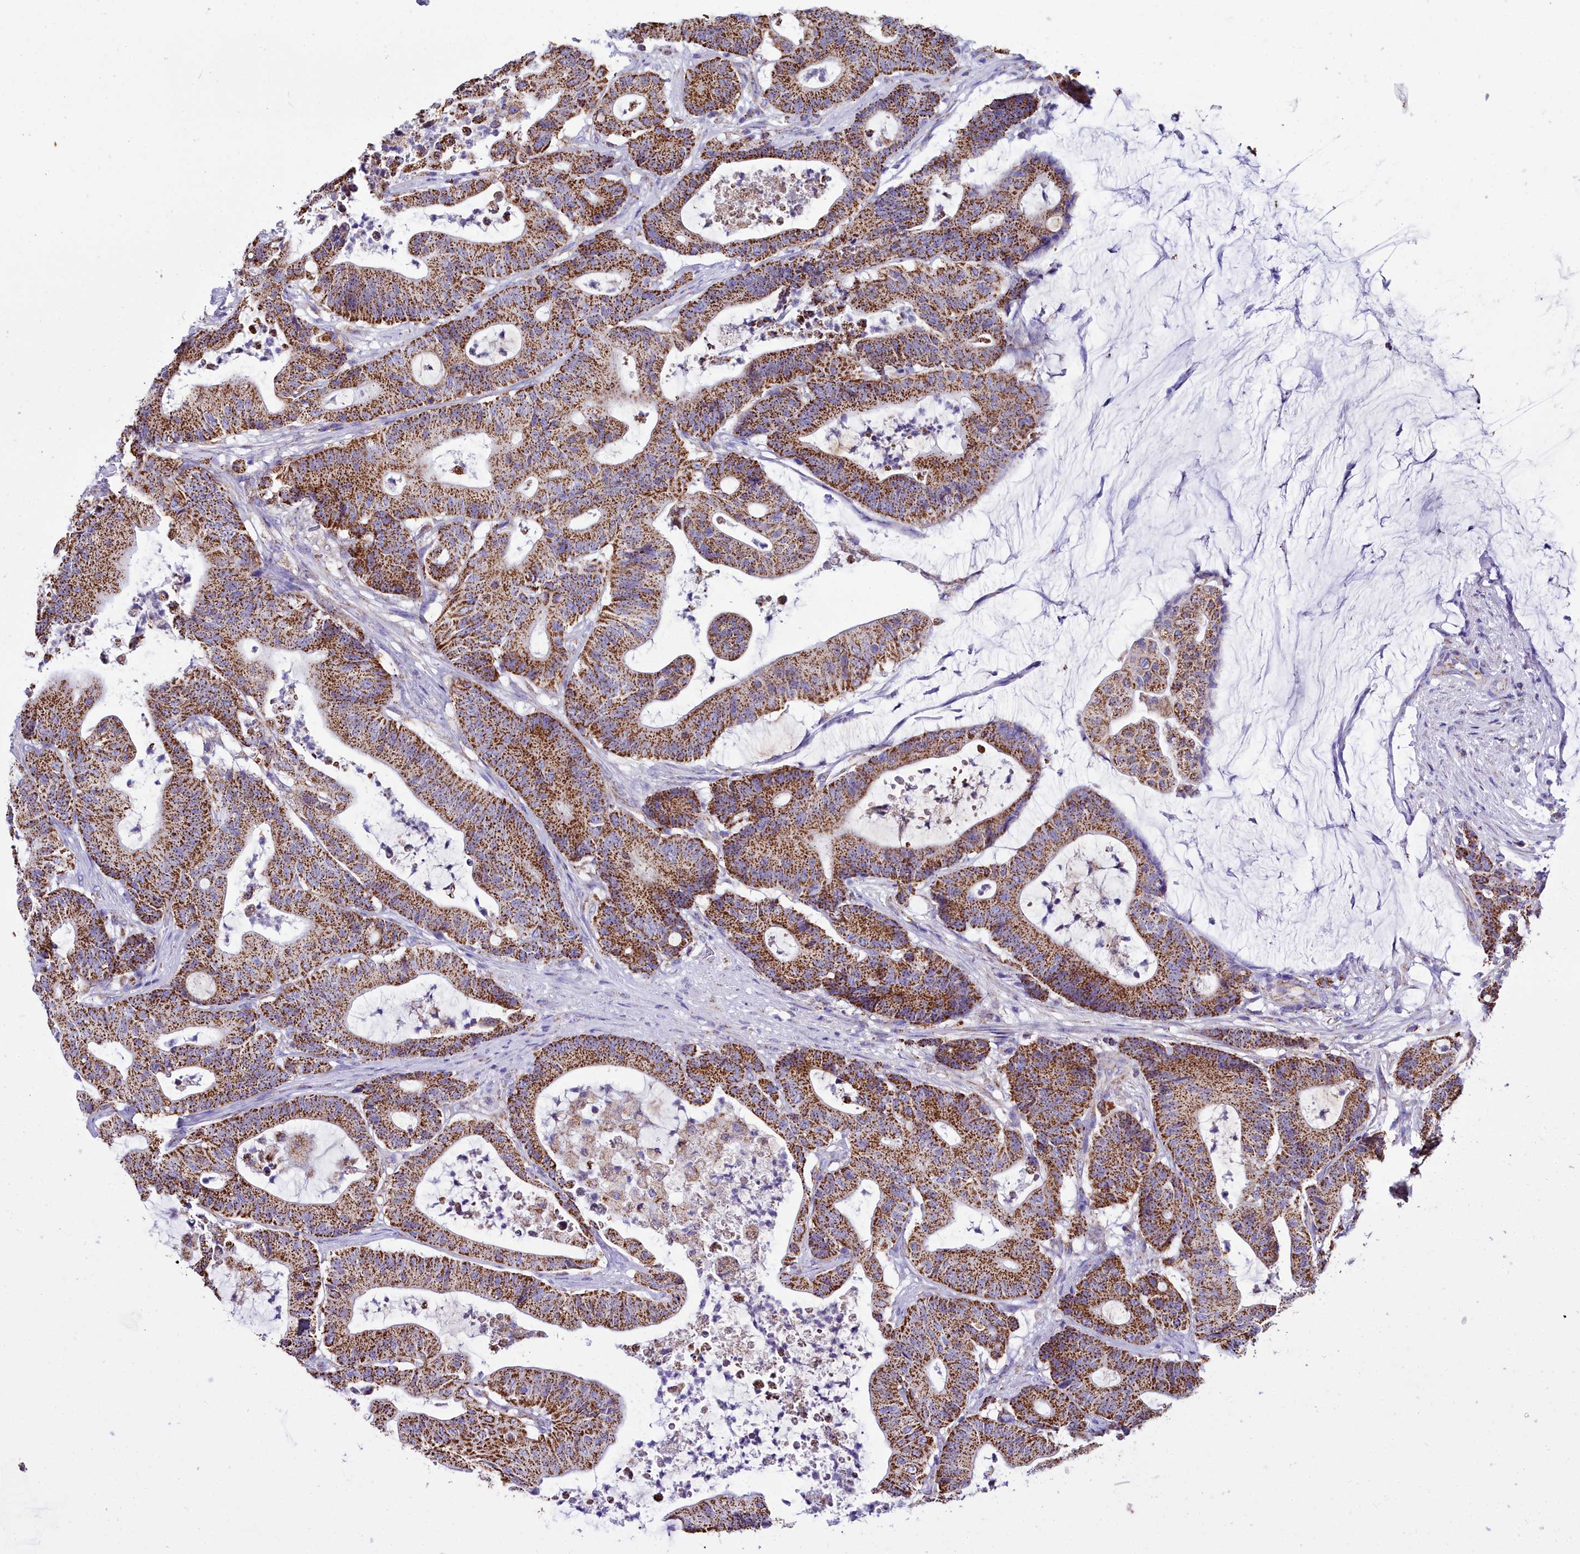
{"staining": {"intensity": "strong", "quantity": ">75%", "location": "cytoplasmic/membranous"}, "tissue": "colorectal cancer", "cell_type": "Tumor cells", "image_type": "cancer", "snomed": [{"axis": "morphology", "description": "Adenocarcinoma, NOS"}, {"axis": "topography", "description": "Colon"}], "caption": "Immunohistochemical staining of colorectal cancer displays strong cytoplasmic/membranous protein staining in about >75% of tumor cells.", "gene": "WDFY3", "patient": {"sex": "female", "age": 84}}